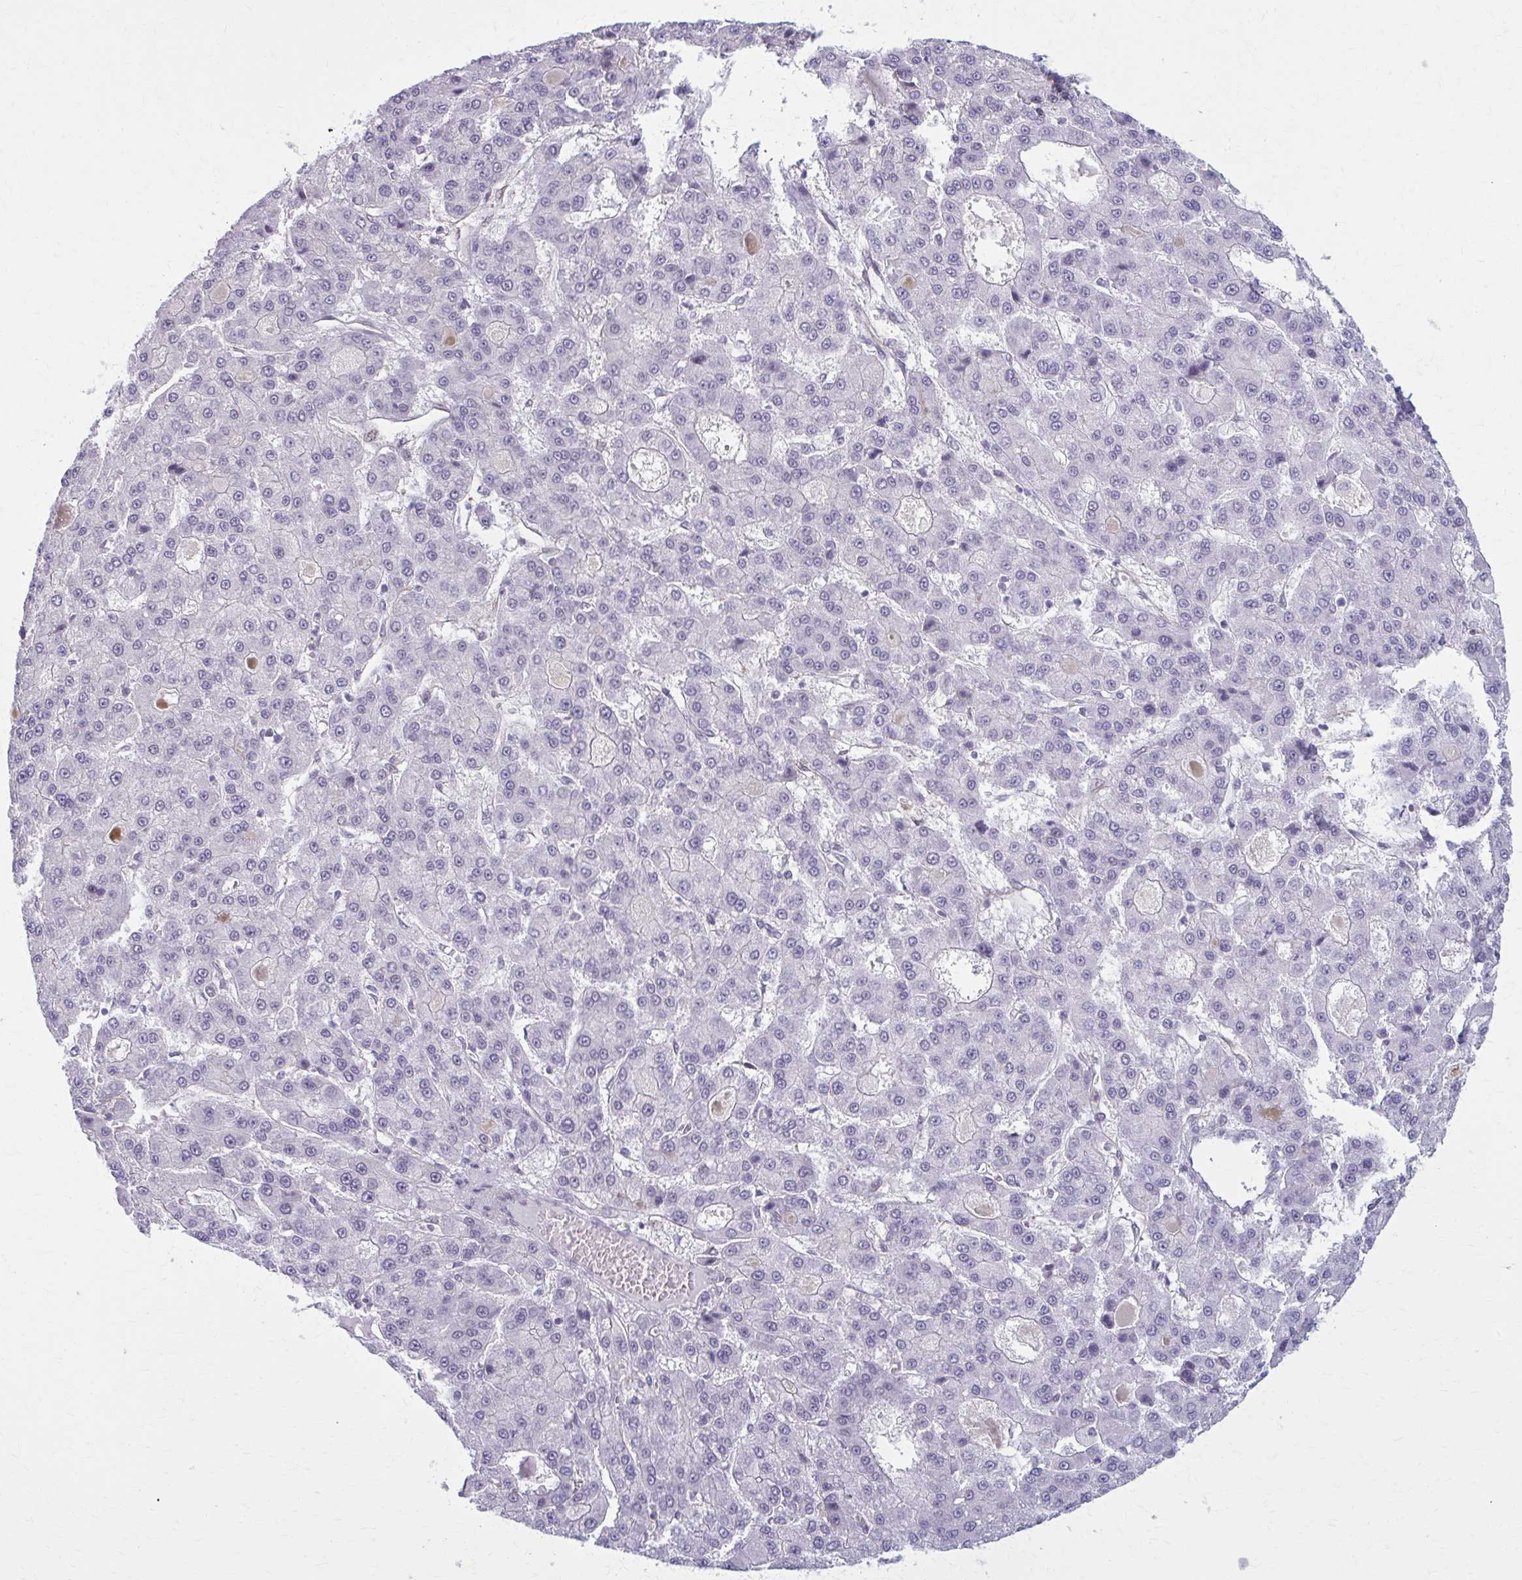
{"staining": {"intensity": "negative", "quantity": "none", "location": "none"}, "tissue": "liver cancer", "cell_type": "Tumor cells", "image_type": "cancer", "snomed": [{"axis": "morphology", "description": "Carcinoma, Hepatocellular, NOS"}, {"axis": "topography", "description": "Liver"}], "caption": "Immunohistochemistry micrograph of human liver cancer (hepatocellular carcinoma) stained for a protein (brown), which reveals no positivity in tumor cells.", "gene": "NUMBL", "patient": {"sex": "male", "age": 70}}